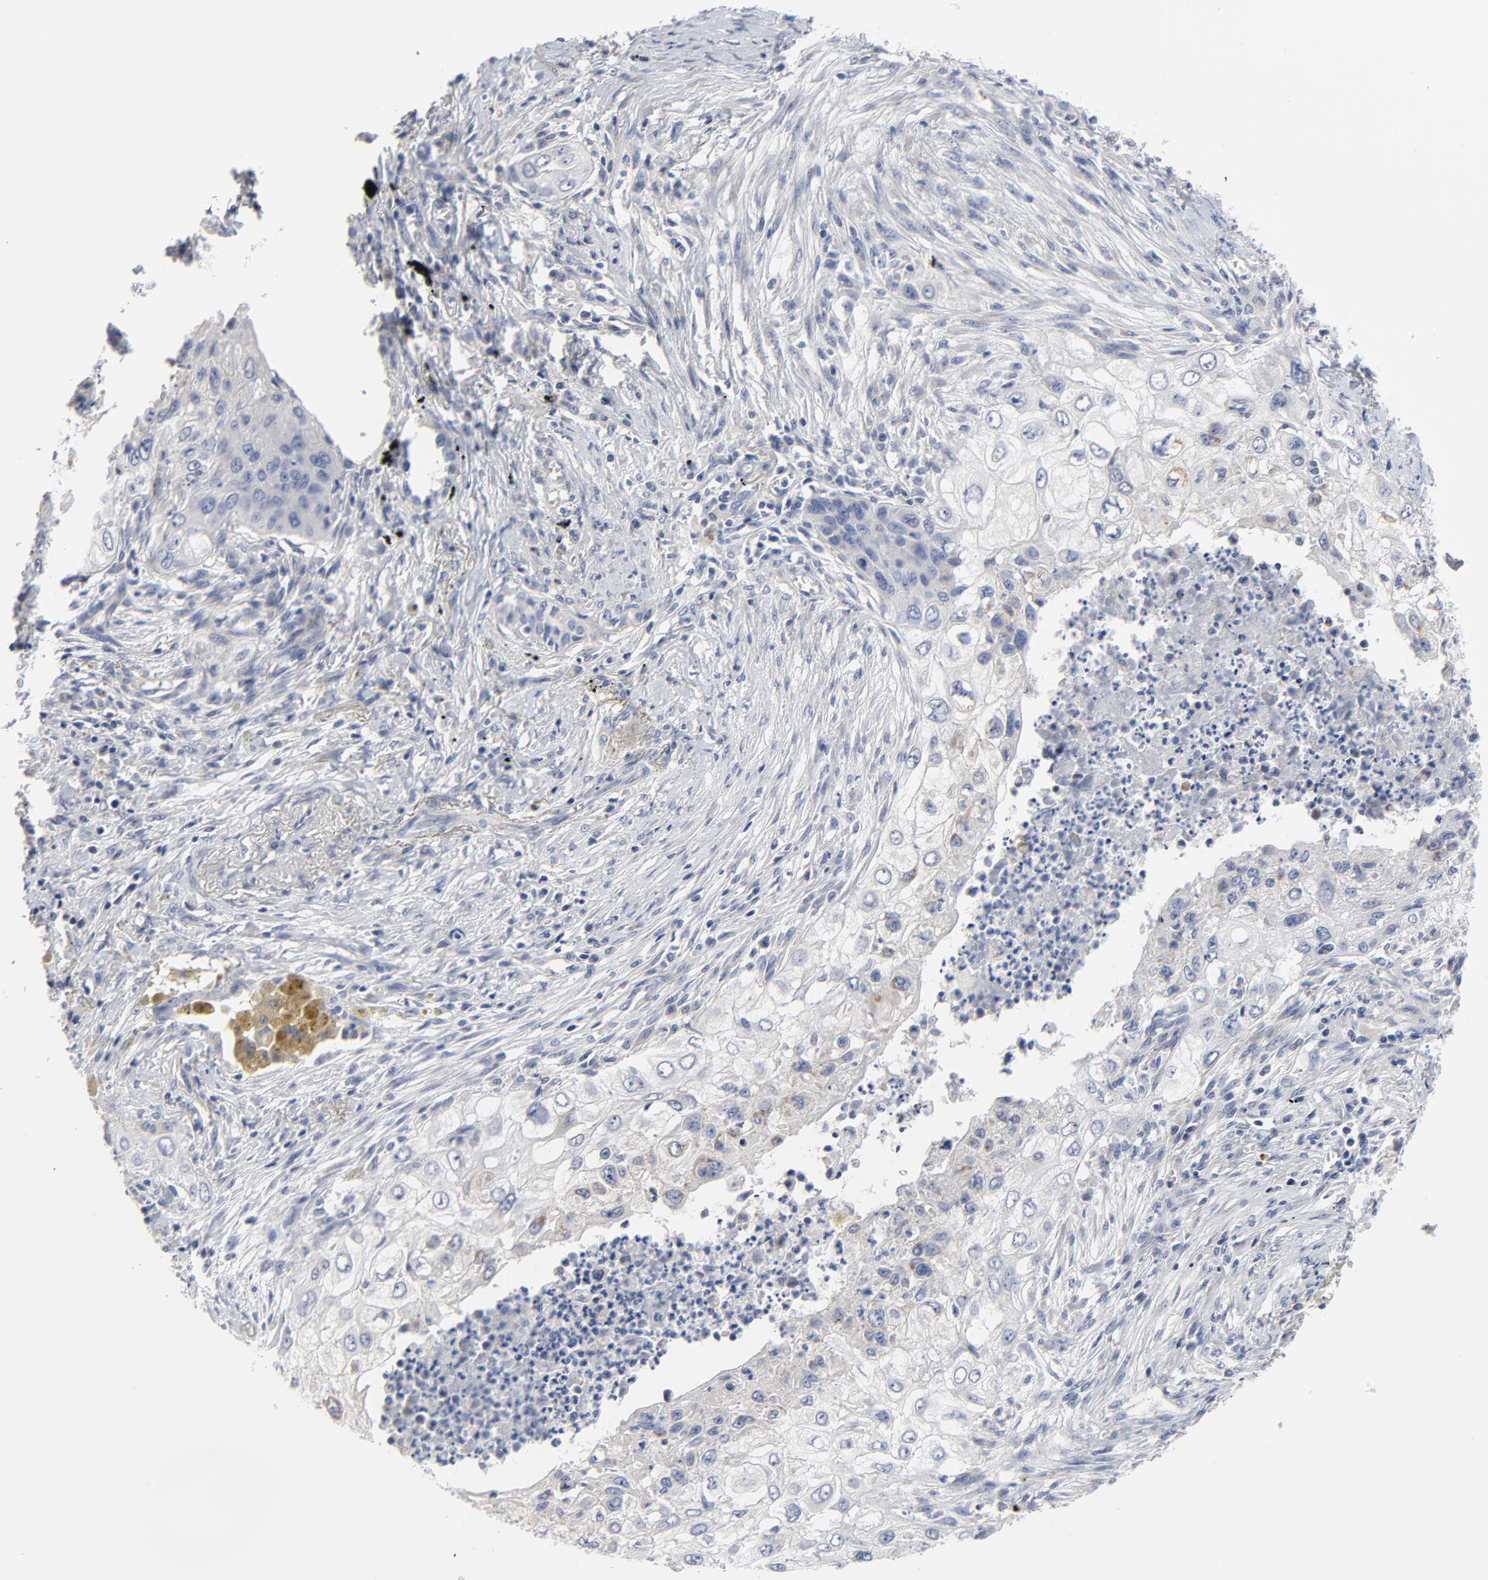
{"staining": {"intensity": "negative", "quantity": "none", "location": "none"}, "tissue": "lung cancer", "cell_type": "Tumor cells", "image_type": "cancer", "snomed": [{"axis": "morphology", "description": "Squamous cell carcinoma, NOS"}, {"axis": "topography", "description": "Lung"}], "caption": "Immunohistochemistry (IHC) of lung cancer (squamous cell carcinoma) exhibits no positivity in tumor cells. (DAB IHC visualized using brightfield microscopy, high magnification).", "gene": "DHRSX", "patient": {"sex": "male", "age": 71}}